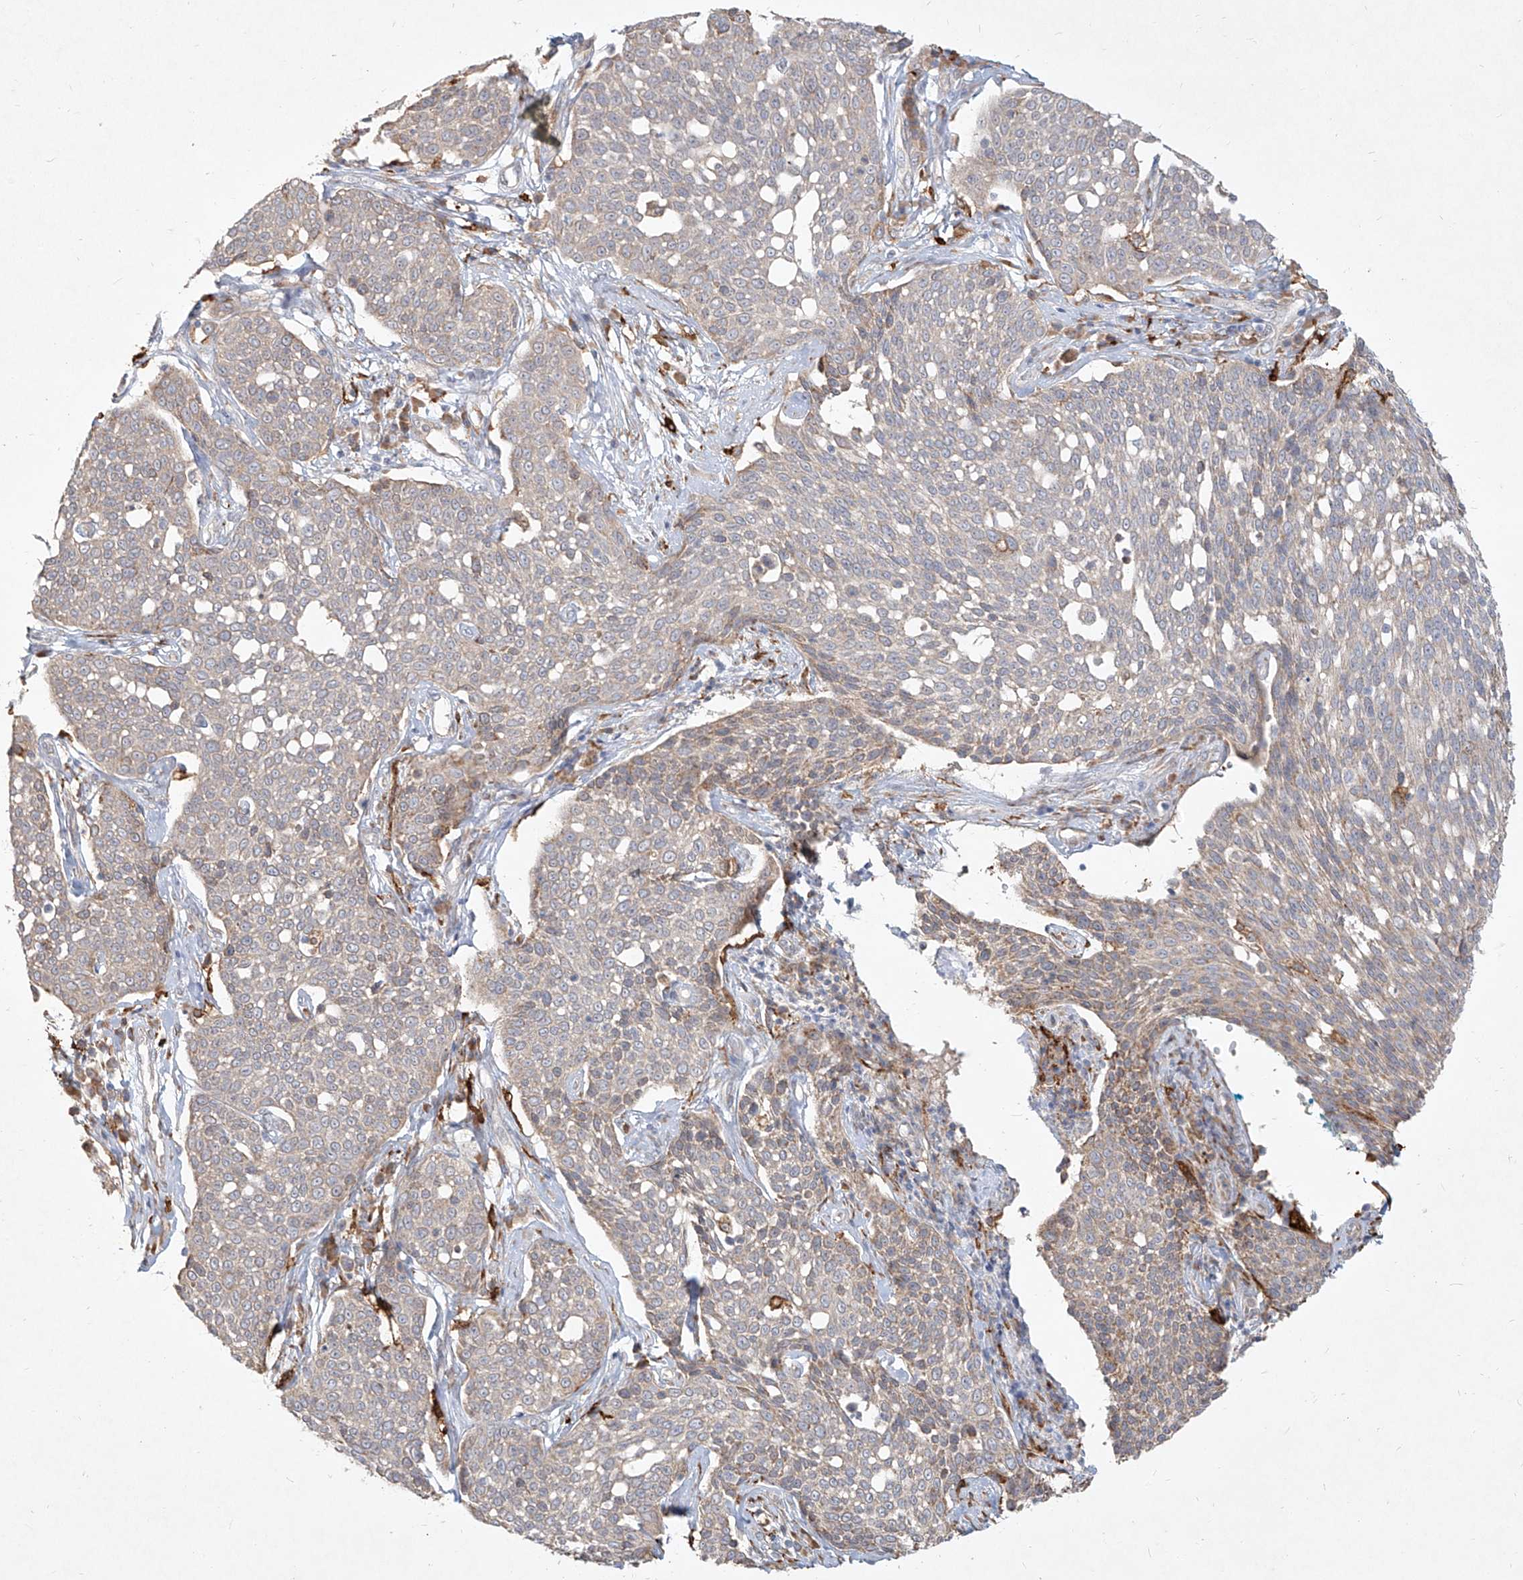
{"staining": {"intensity": "negative", "quantity": "none", "location": "none"}, "tissue": "cervical cancer", "cell_type": "Tumor cells", "image_type": "cancer", "snomed": [{"axis": "morphology", "description": "Squamous cell carcinoma, NOS"}, {"axis": "topography", "description": "Cervix"}], "caption": "Tumor cells are negative for brown protein staining in squamous cell carcinoma (cervical).", "gene": "CD209", "patient": {"sex": "female", "age": 34}}